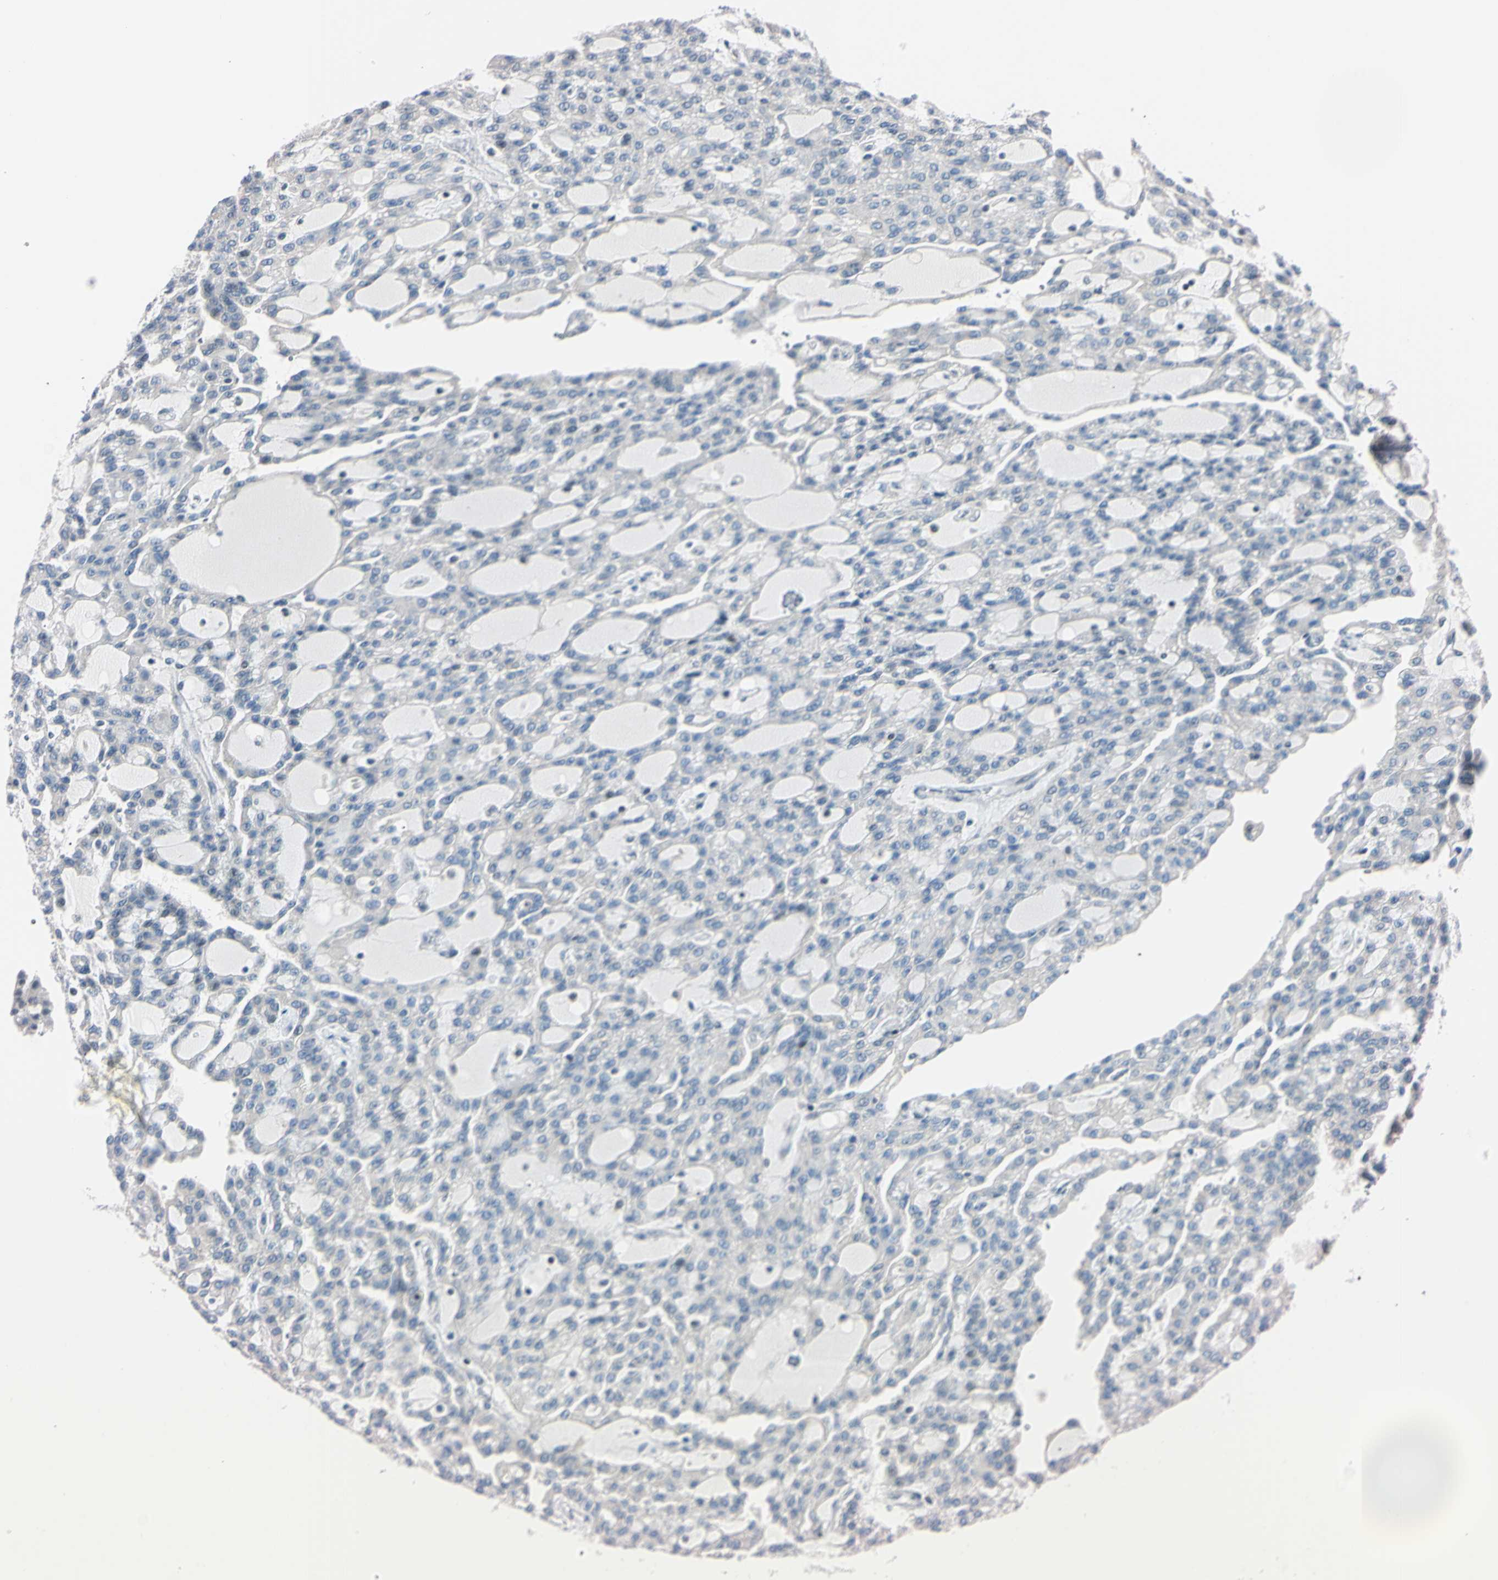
{"staining": {"intensity": "negative", "quantity": "none", "location": "none"}, "tissue": "renal cancer", "cell_type": "Tumor cells", "image_type": "cancer", "snomed": [{"axis": "morphology", "description": "Adenocarcinoma, NOS"}, {"axis": "topography", "description": "Kidney"}], "caption": "An immunohistochemistry (IHC) photomicrograph of renal cancer (adenocarcinoma) is shown. There is no staining in tumor cells of renal cancer (adenocarcinoma). The staining is performed using DAB brown chromogen with nuclei counter-stained in using hematoxylin.", "gene": "C1orf174", "patient": {"sex": "male", "age": 63}}